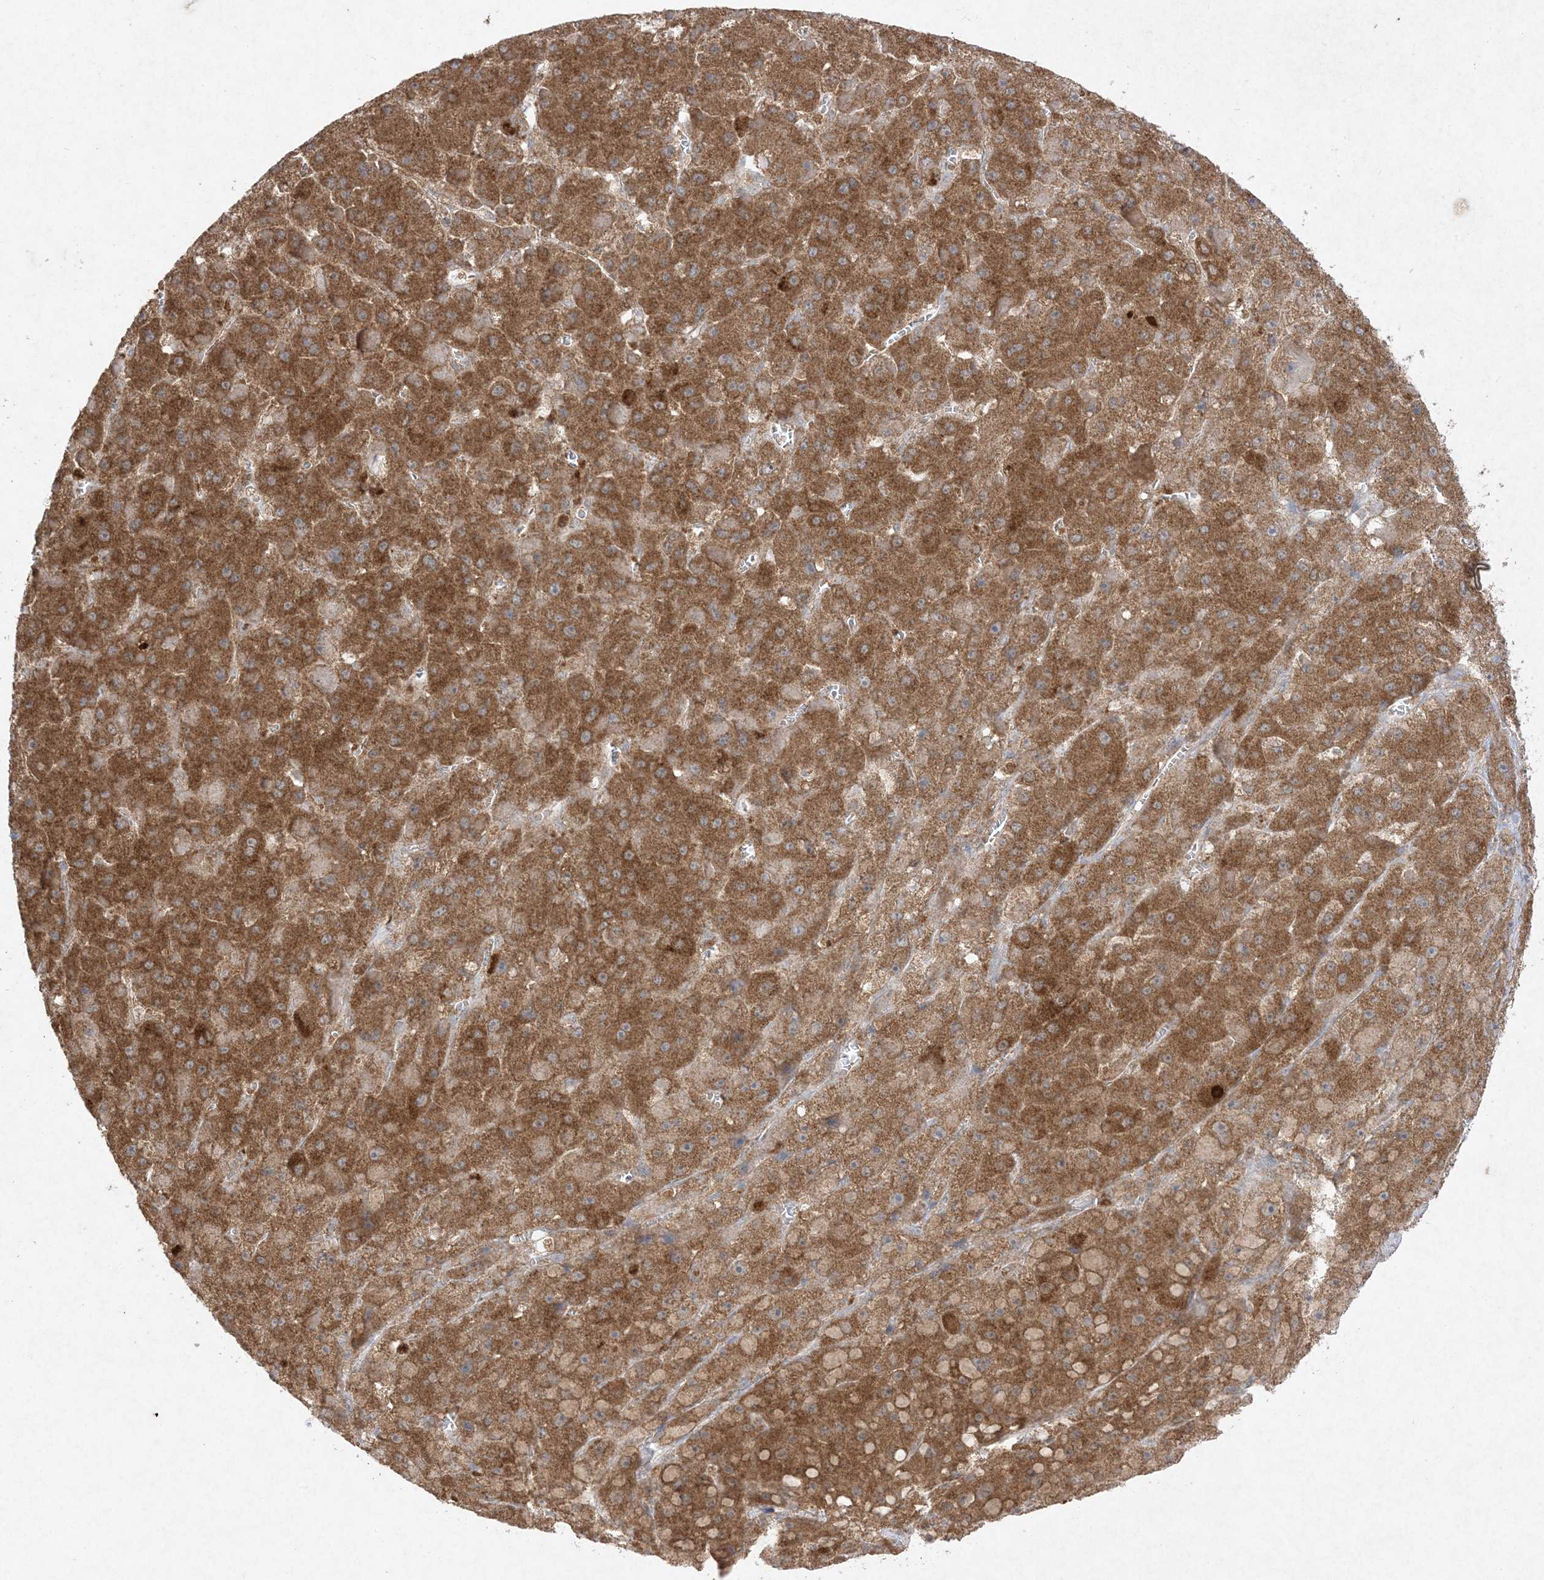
{"staining": {"intensity": "moderate", "quantity": ">75%", "location": "cytoplasmic/membranous"}, "tissue": "liver cancer", "cell_type": "Tumor cells", "image_type": "cancer", "snomed": [{"axis": "morphology", "description": "Carcinoma, Hepatocellular, NOS"}, {"axis": "topography", "description": "Liver"}], "caption": "IHC histopathology image of neoplastic tissue: liver cancer stained using IHC displays medium levels of moderate protein expression localized specifically in the cytoplasmic/membranous of tumor cells, appearing as a cytoplasmic/membranous brown color.", "gene": "UBE2C", "patient": {"sex": "female", "age": 73}}